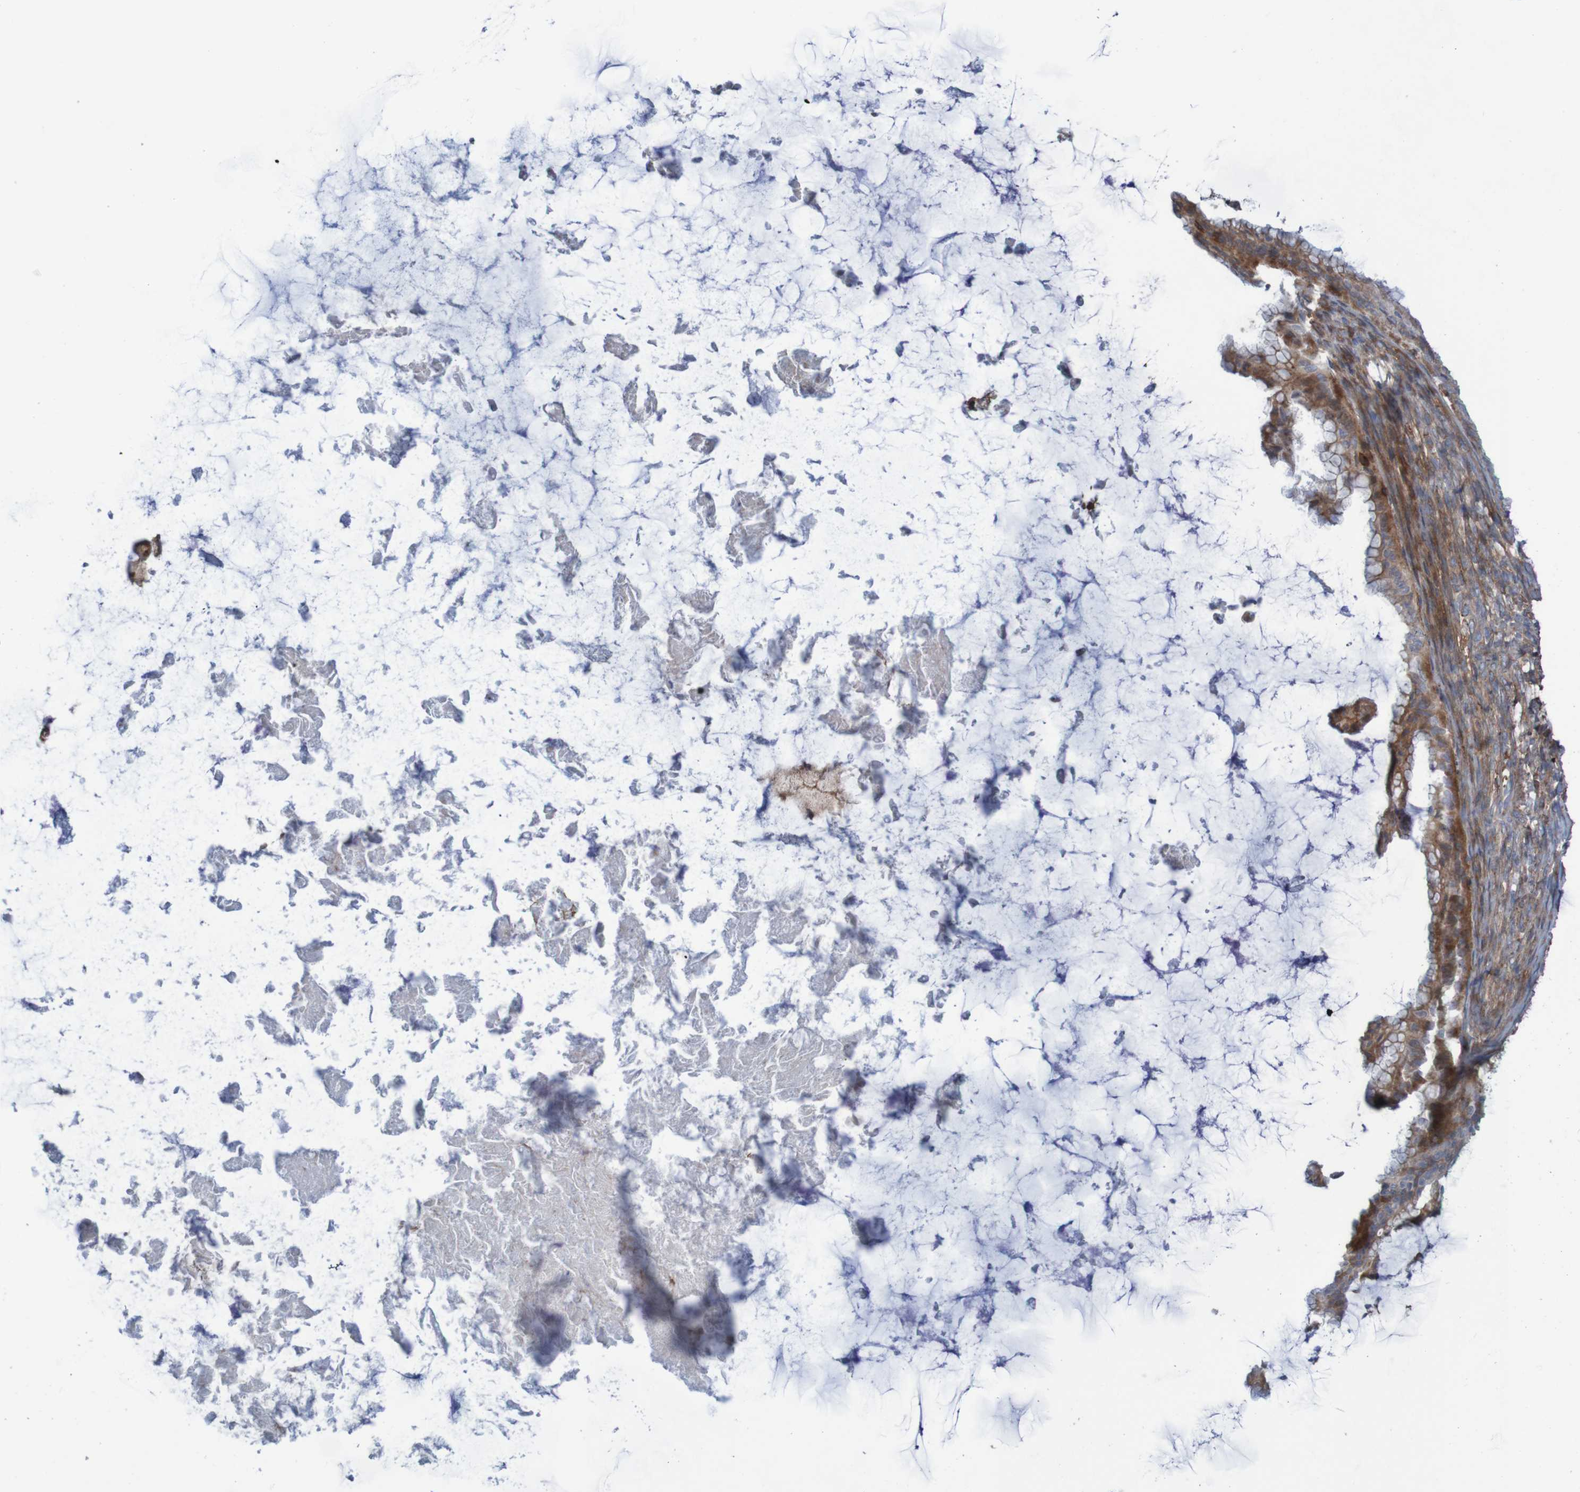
{"staining": {"intensity": "moderate", "quantity": ">75%", "location": "cytoplasmic/membranous"}, "tissue": "ovarian cancer", "cell_type": "Tumor cells", "image_type": "cancer", "snomed": [{"axis": "morphology", "description": "Cystadenocarcinoma, mucinous, NOS"}, {"axis": "topography", "description": "Ovary"}], "caption": "Brown immunohistochemical staining in ovarian cancer (mucinous cystadenocarcinoma) displays moderate cytoplasmic/membranous staining in approximately >75% of tumor cells.", "gene": "PDGFB", "patient": {"sex": "female", "age": 61}}